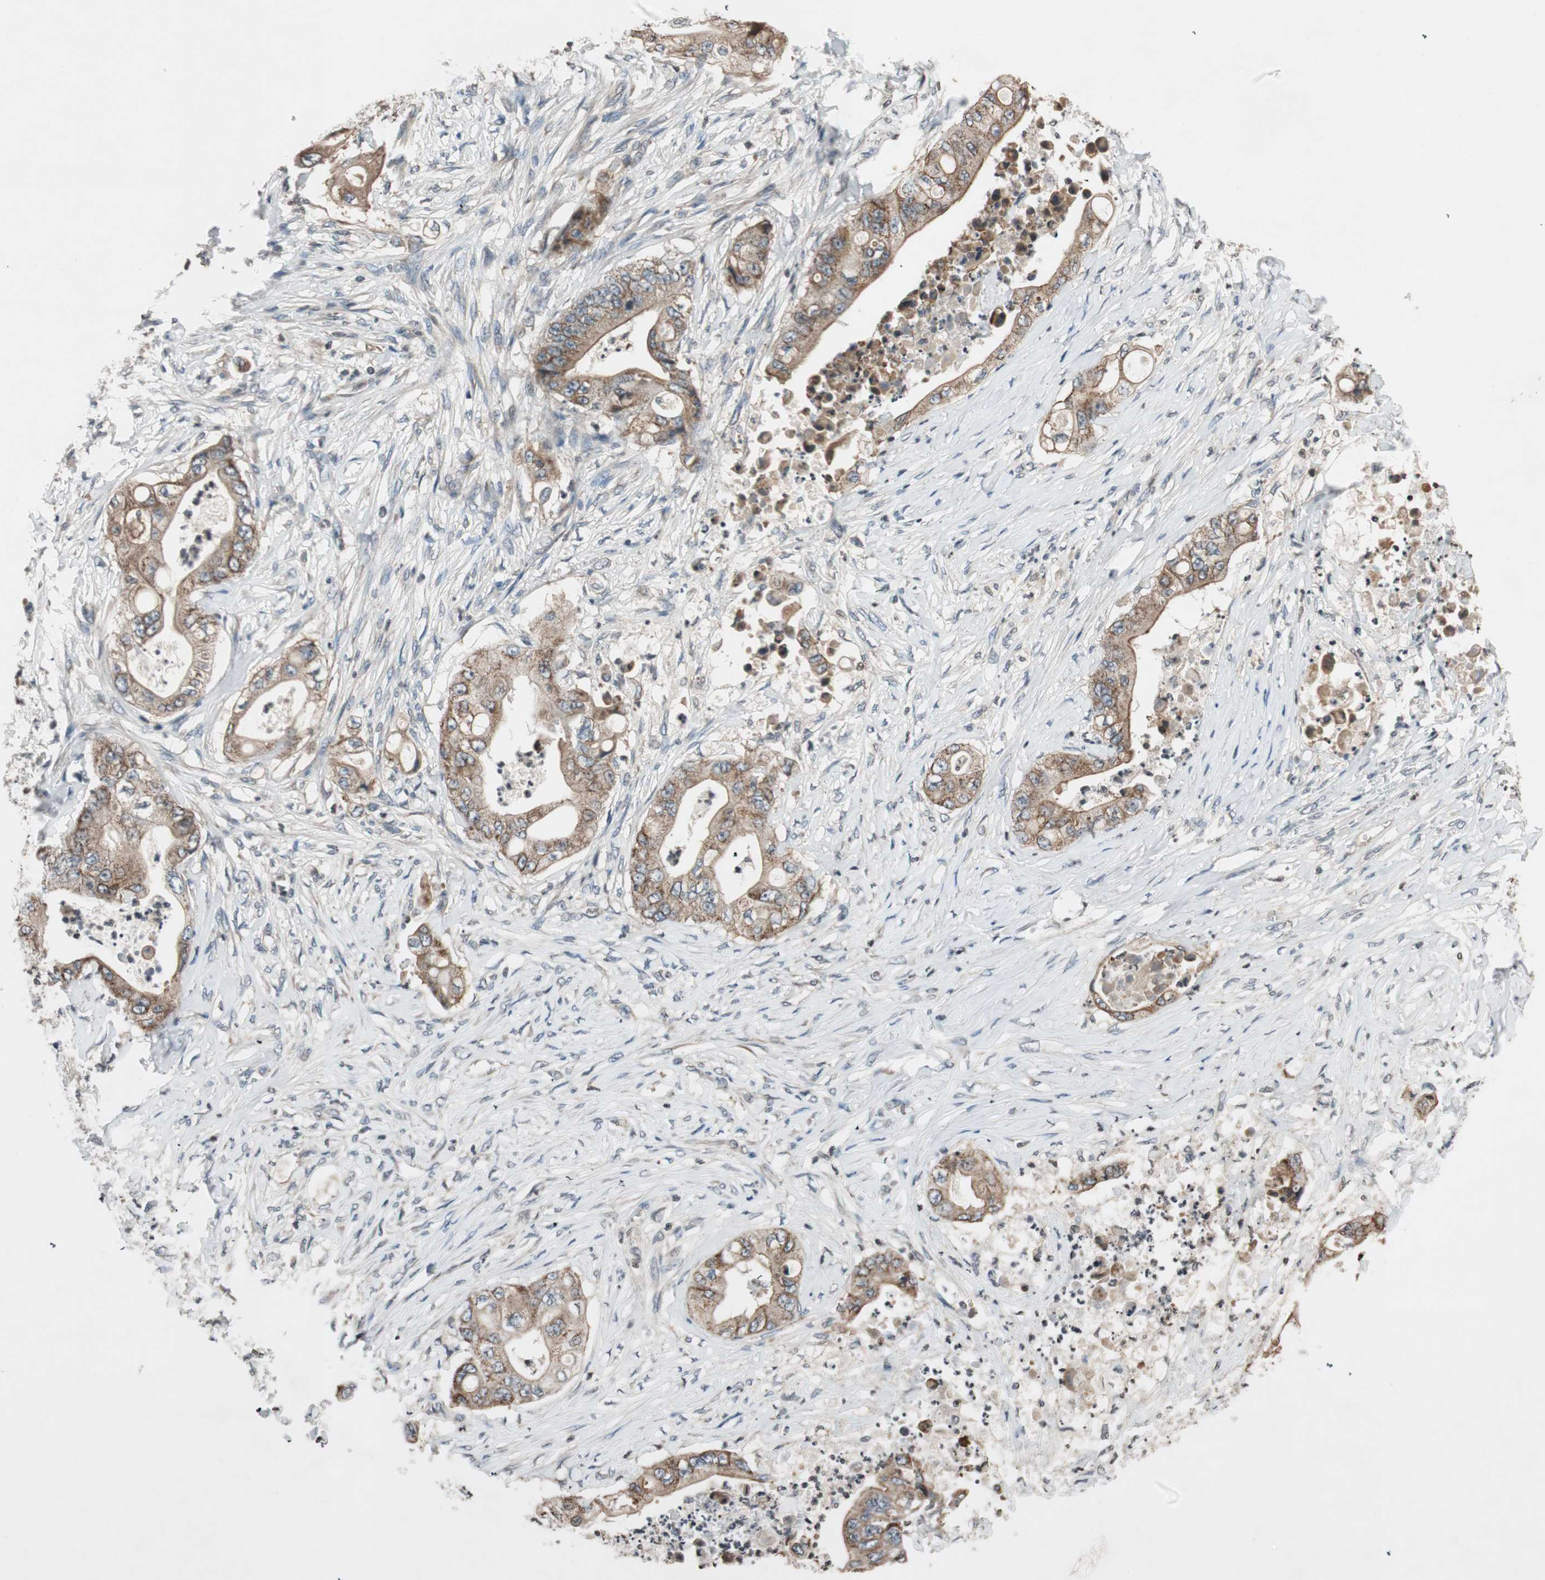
{"staining": {"intensity": "moderate", "quantity": ">75%", "location": "cytoplasmic/membranous"}, "tissue": "stomach cancer", "cell_type": "Tumor cells", "image_type": "cancer", "snomed": [{"axis": "morphology", "description": "Adenocarcinoma, NOS"}, {"axis": "topography", "description": "Stomach"}], "caption": "This is an image of IHC staining of adenocarcinoma (stomach), which shows moderate staining in the cytoplasmic/membranous of tumor cells.", "gene": "GCLM", "patient": {"sex": "female", "age": 73}}